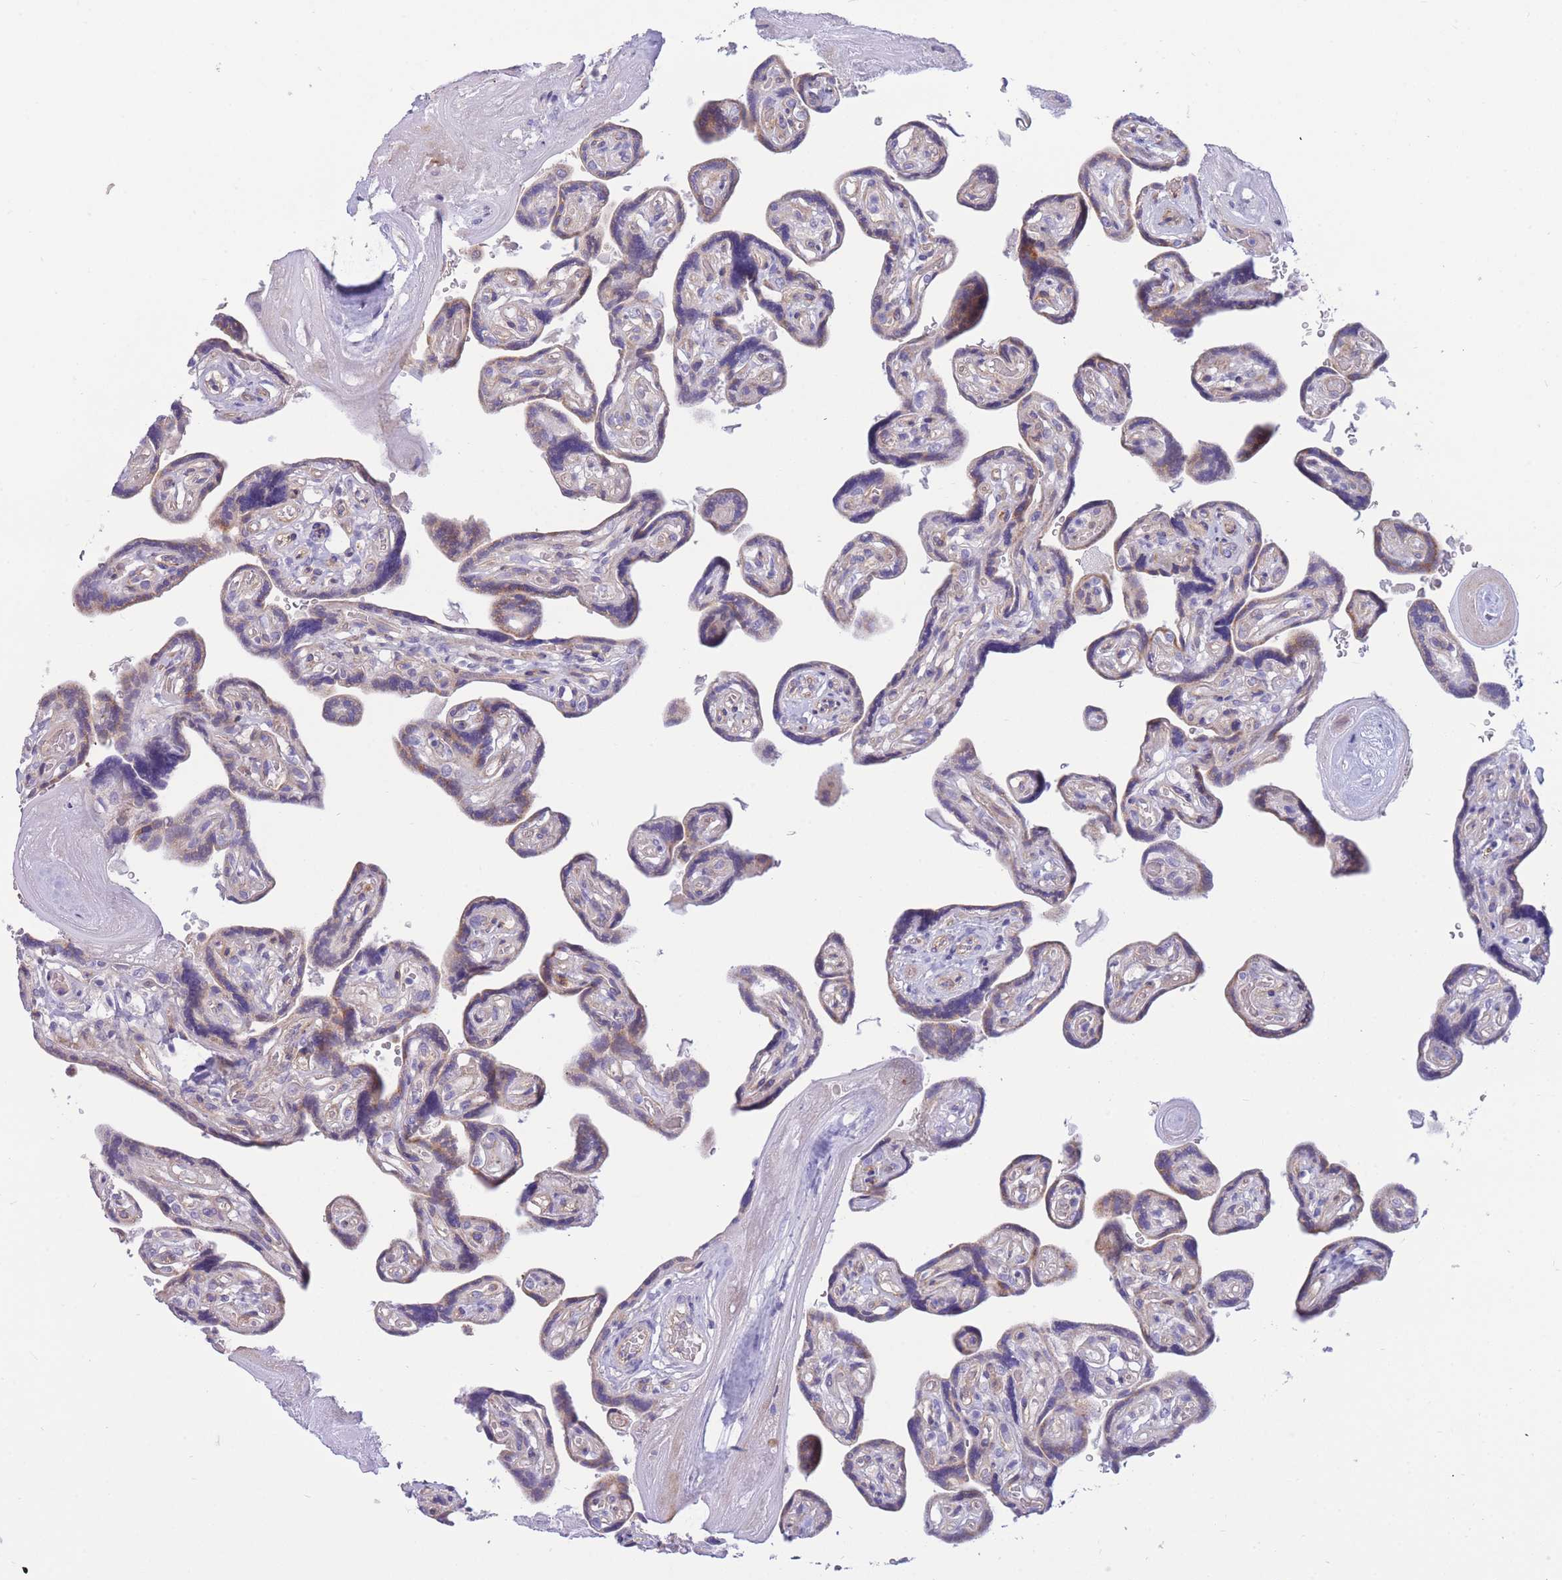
{"staining": {"intensity": "negative", "quantity": "none", "location": "none"}, "tissue": "placenta", "cell_type": "Decidual cells", "image_type": "normal", "snomed": [{"axis": "morphology", "description": "Normal tissue, NOS"}, {"axis": "topography", "description": "Placenta"}], "caption": "DAB immunohistochemical staining of normal placenta shows no significant positivity in decidual cells. (DAB (3,3'-diaminobenzidine) IHC, high magnification).", "gene": "SULT1A1", "patient": {"sex": "female", "age": 32}}